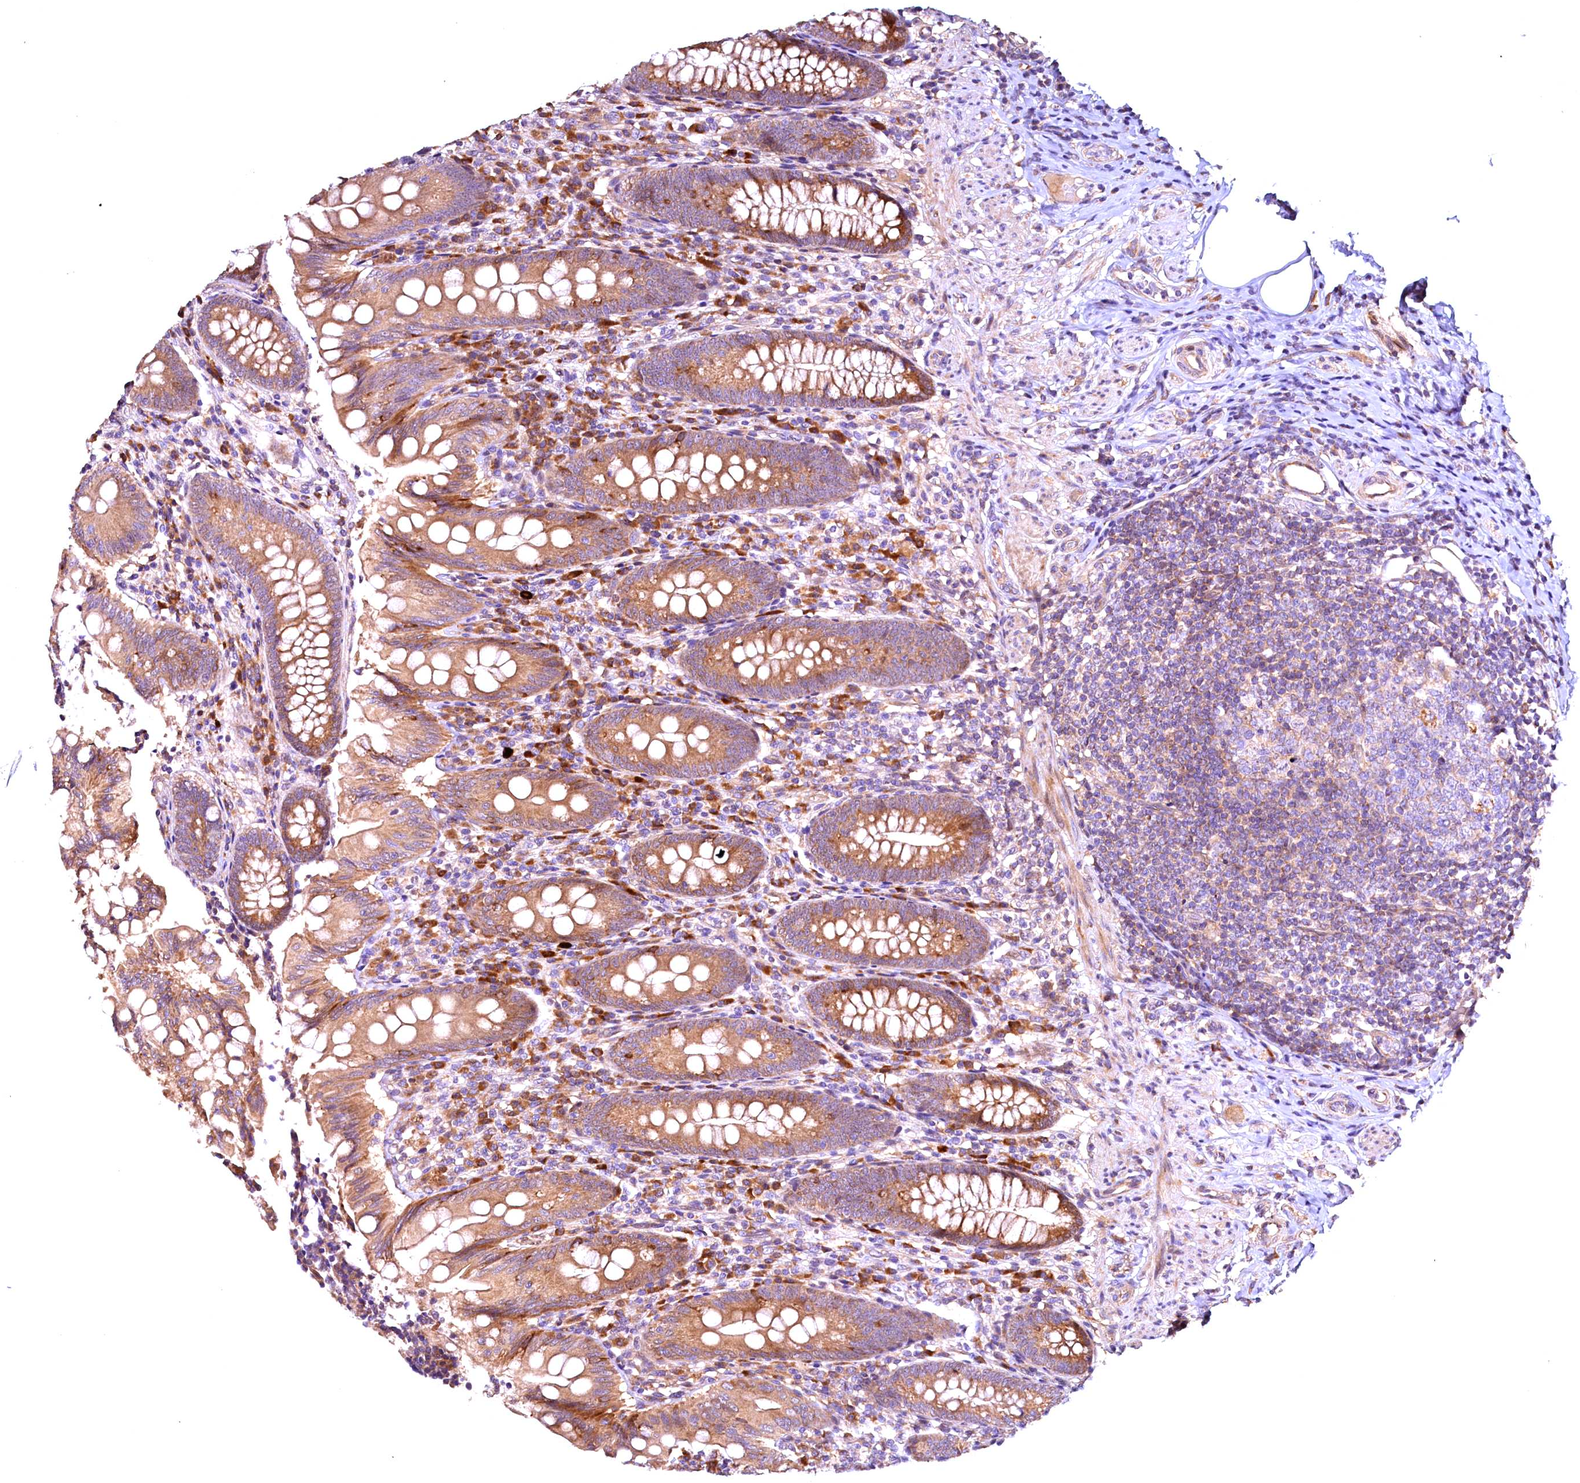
{"staining": {"intensity": "moderate", "quantity": ">75%", "location": "cytoplasmic/membranous"}, "tissue": "appendix", "cell_type": "Glandular cells", "image_type": "normal", "snomed": [{"axis": "morphology", "description": "Normal tissue, NOS"}, {"axis": "topography", "description": "Appendix"}], "caption": "Immunohistochemical staining of benign appendix displays moderate cytoplasmic/membranous protein expression in about >75% of glandular cells. (IHC, brightfield microscopy, high magnification).", "gene": "RPUSD2", "patient": {"sex": "male", "age": 55}}